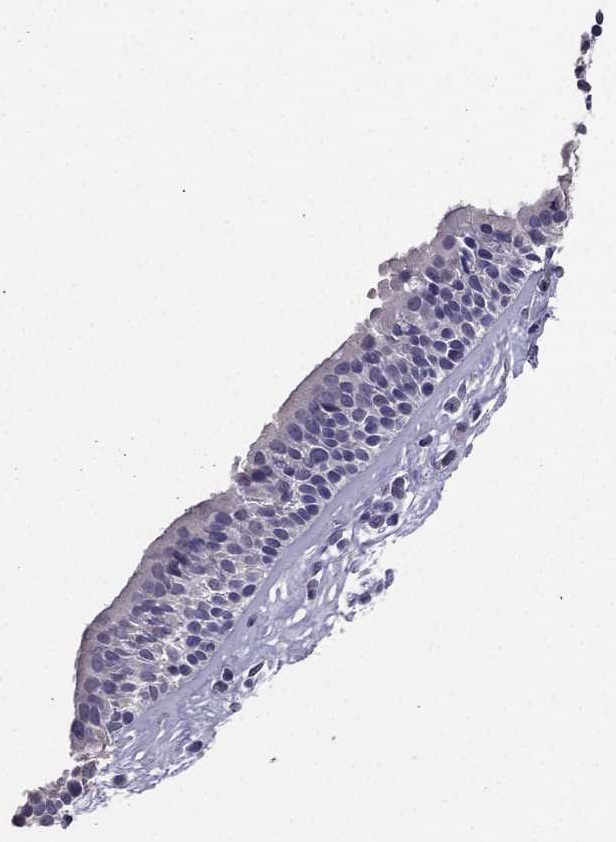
{"staining": {"intensity": "negative", "quantity": "none", "location": "none"}, "tissue": "nasopharynx", "cell_type": "Respiratory epithelial cells", "image_type": "normal", "snomed": [{"axis": "morphology", "description": "Normal tissue, NOS"}, {"axis": "topography", "description": "Nasopharynx"}], "caption": "The image reveals no significant expression in respiratory epithelial cells of nasopharynx. (Stains: DAB (3,3'-diaminobenzidine) IHC with hematoxylin counter stain, Microscopy: brightfield microscopy at high magnification).", "gene": "ARHGAP11A", "patient": {"sex": "male", "age": 77}}